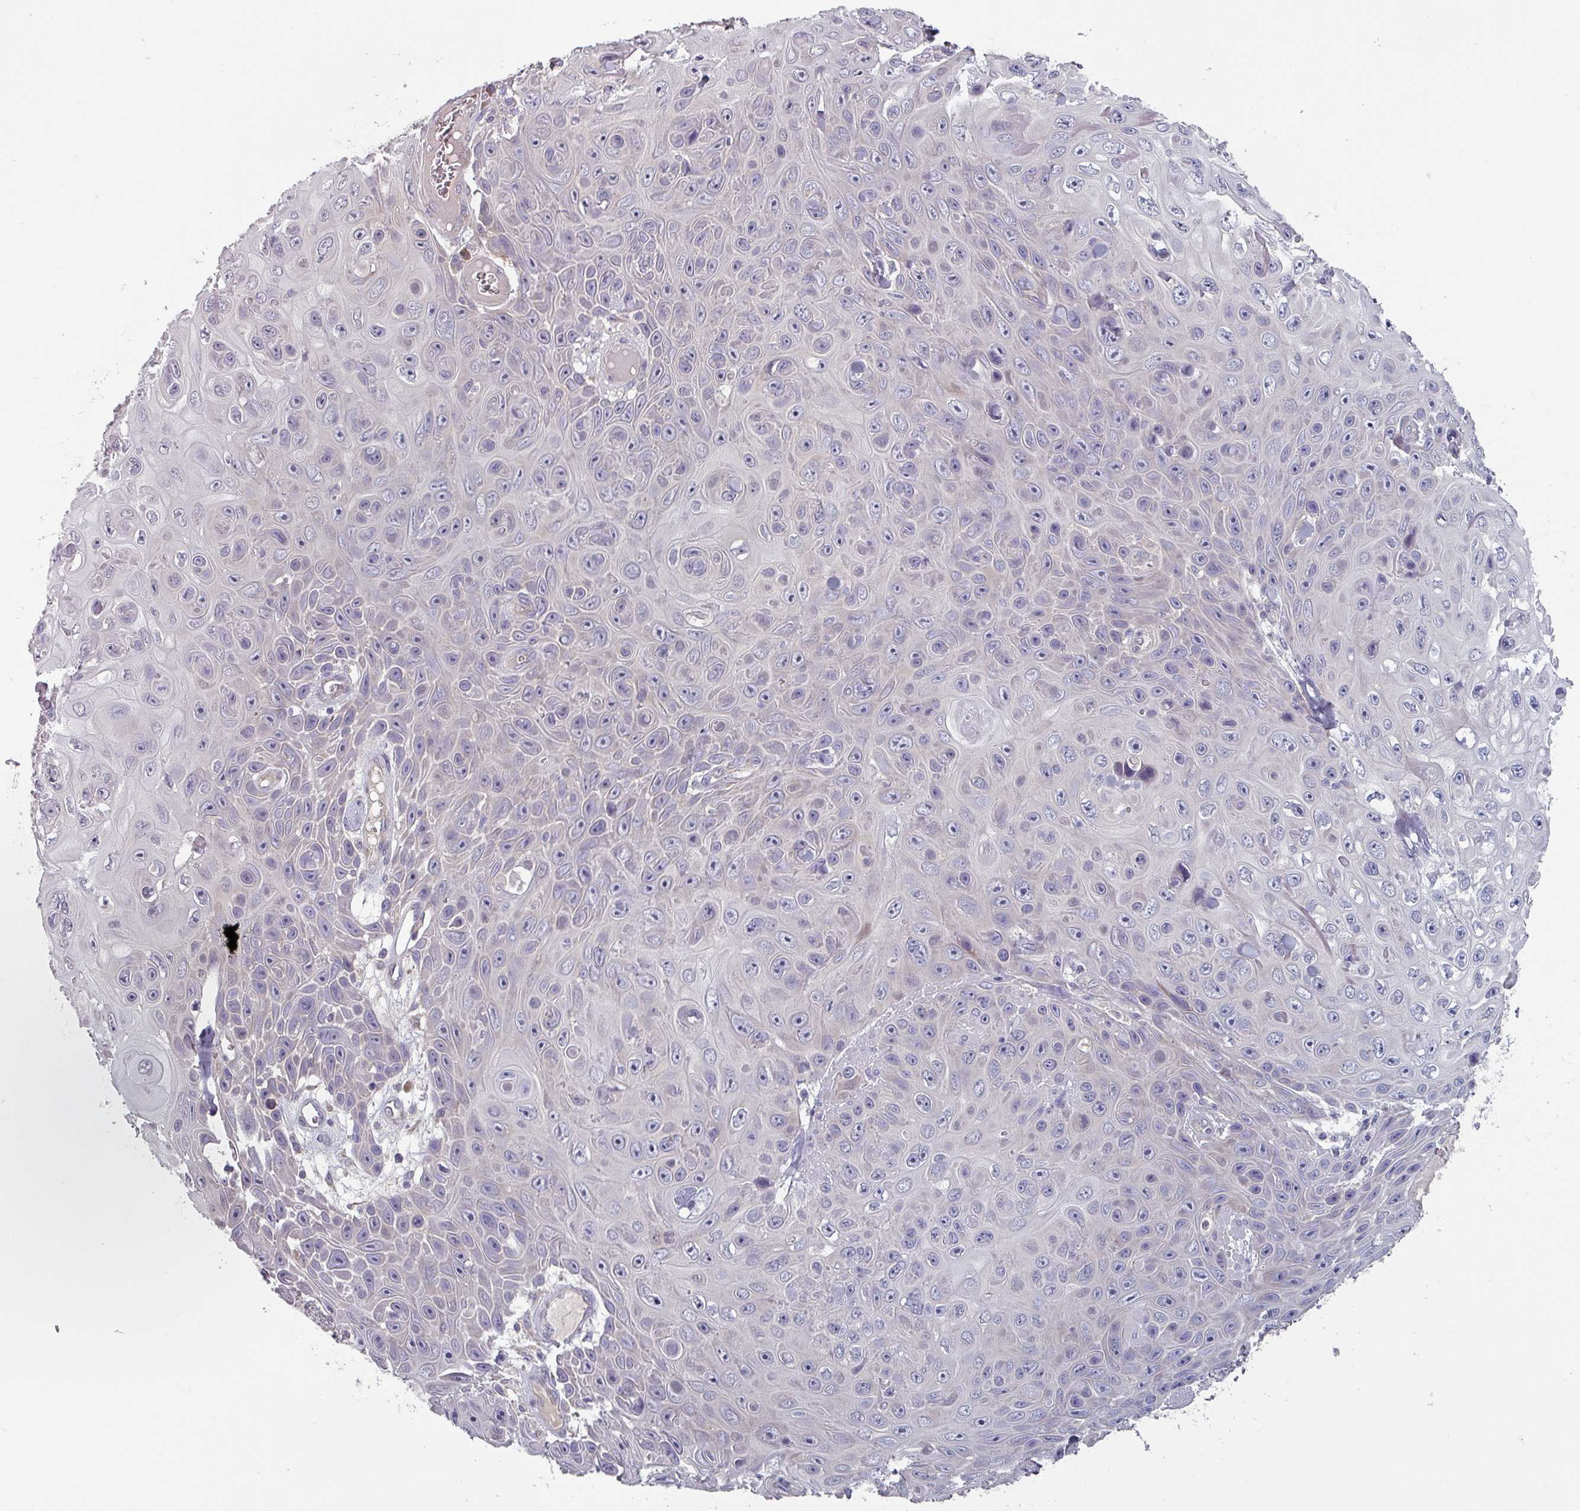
{"staining": {"intensity": "negative", "quantity": "none", "location": "none"}, "tissue": "skin cancer", "cell_type": "Tumor cells", "image_type": "cancer", "snomed": [{"axis": "morphology", "description": "Squamous cell carcinoma, NOS"}, {"axis": "topography", "description": "Skin"}], "caption": "Immunohistochemistry (IHC) micrograph of neoplastic tissue: skin cancer stained with DAB shows no significant protein positivity in tumor cells. (DAB (3,3'-diaminobenzidine) immunohistochemistry, high magnification).", "gene": "PRAMEF8", "patient": {"sex": "male", "age": 82}}